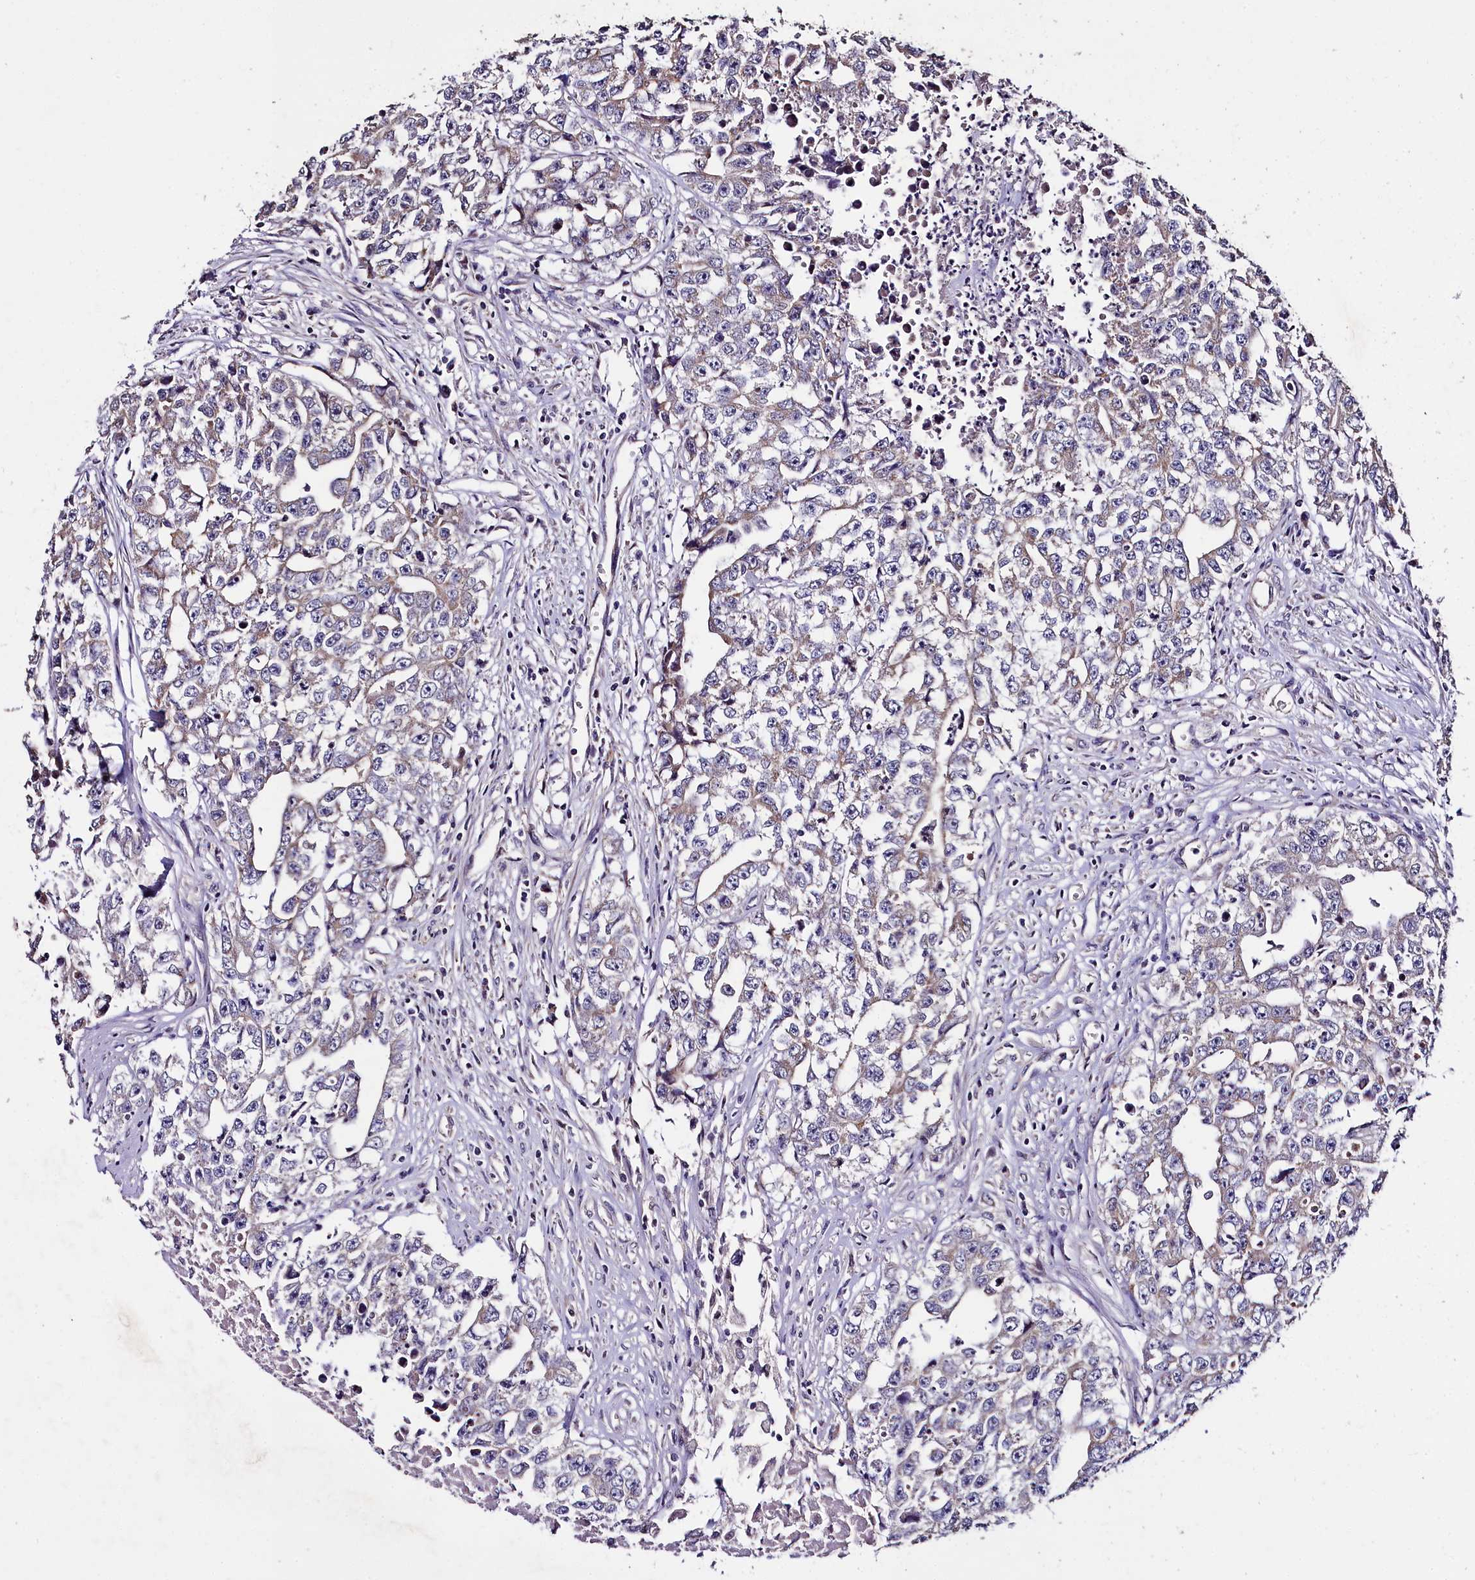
{"staining": {"intensity": "negative", "quantity": "none", "location": "none"}, "tissue": "testis cancer", "cell_type": "Tumor cells", "image_type": "cancer", "snomed": [{"axis": "morphology", "description": "Seminoma, NOS"}, {"axis": "morphology", "description": "Carcinoma, Embryonal, NOS"}, {"axis": "topography", "description": "Testis"}], "caption": "Testis embryonal carcinoma was stained to show a protein in brown. There is no significant expression in tumor cells.", "gene": "COQ9", "patient": {"sex": "male", "age": 43}}